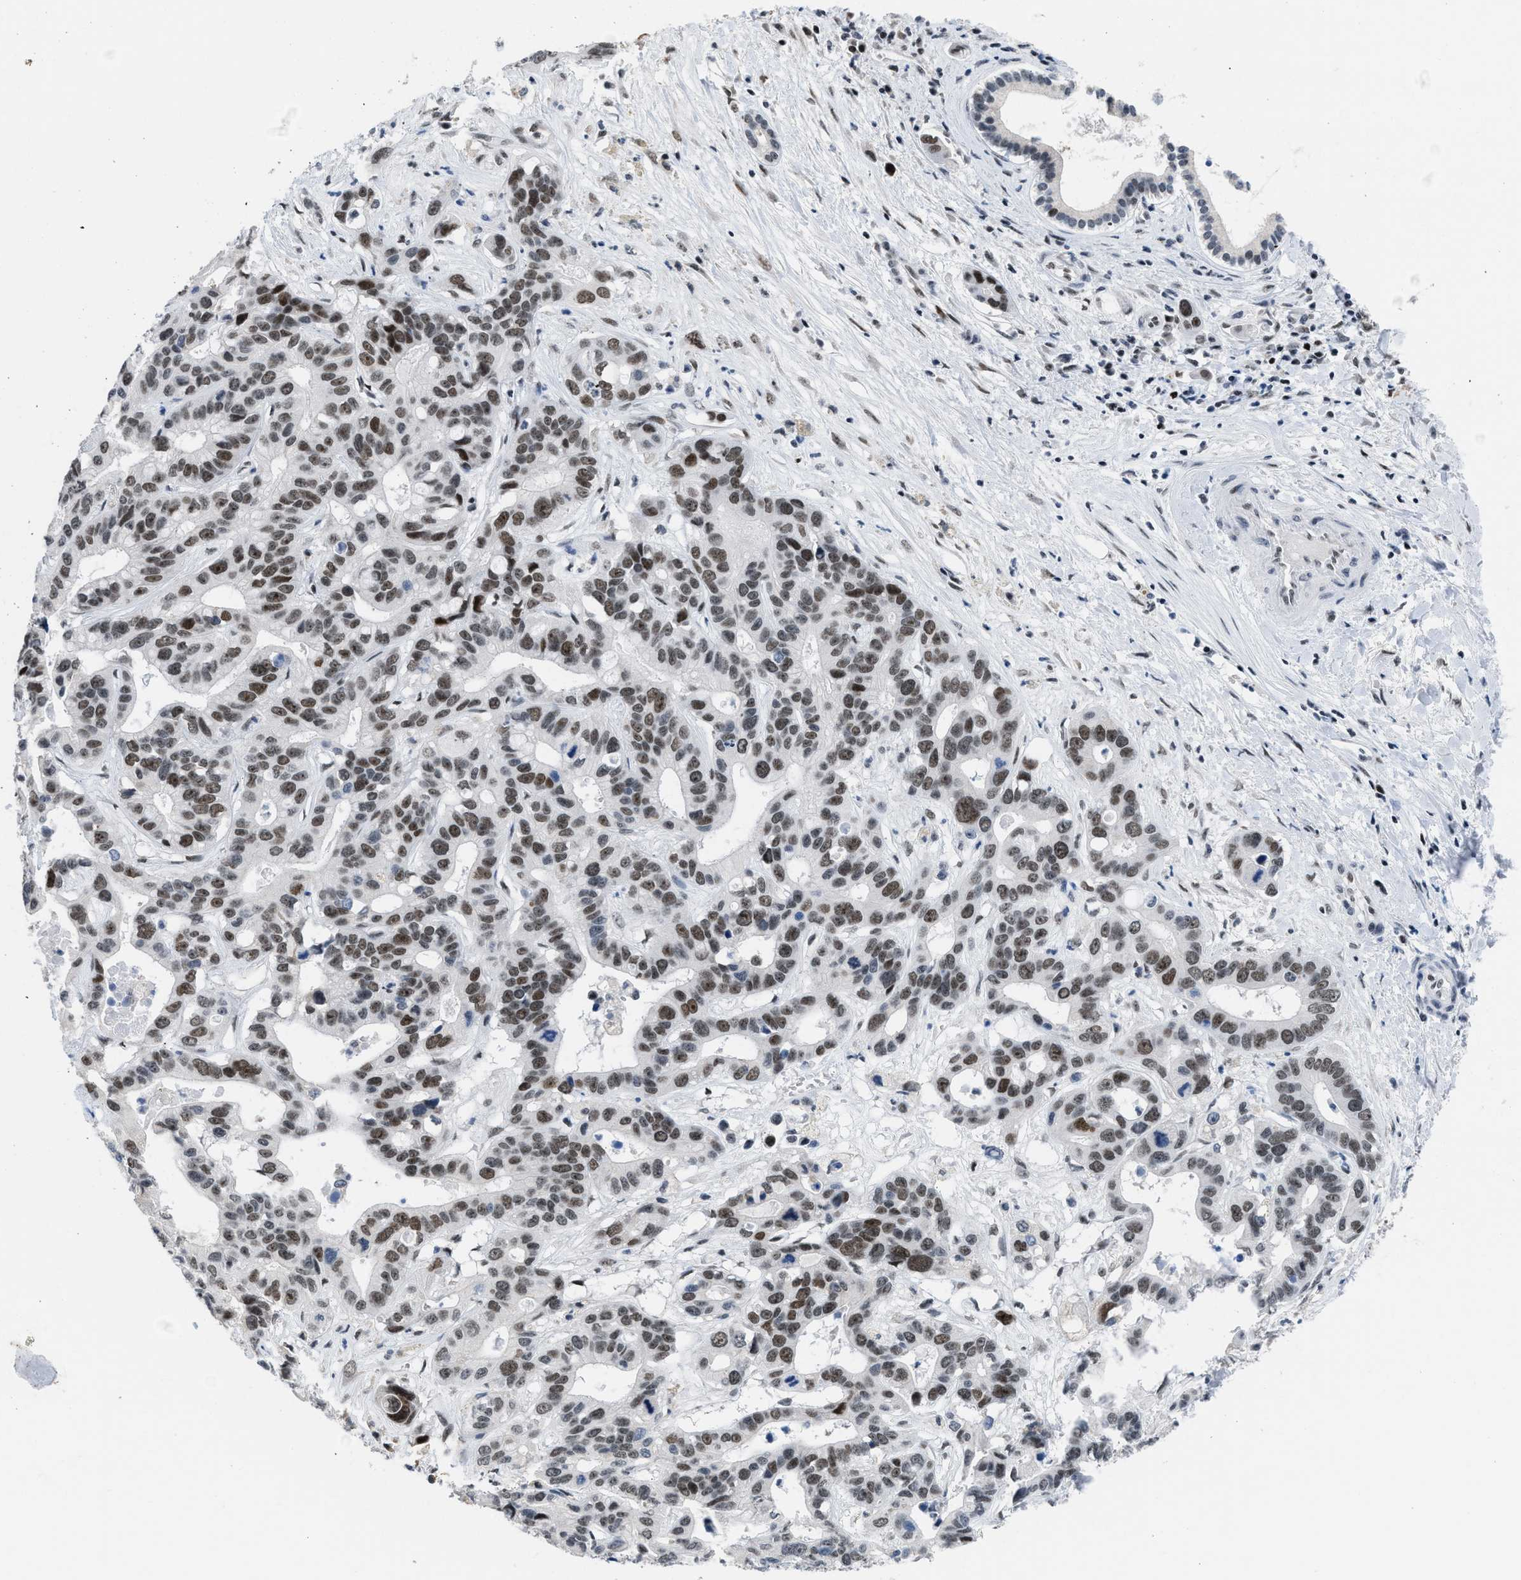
{"staining": {"intensity": "moderate", "quantity": ">75%", "location": "nuclear"}, "tissue": "liver cancer", "cell_type": "Tumor cells", "image_type": "cancer", "snomed": [{"axis": "morphology", "description": "Cholangiocarcinoma"}, {"axis": "topography", "description": "Liver"}], "caption": "Brown immunohistochemical staining in liver cancer (cholangiocarcinoma) demonstrates moderate nuclear staining in about >75% of tumor cells. (IHC, brightfield microscopy, high magnification).", "gene": "TERF2IP", "patient": {"sex": "female", "age": 65}}